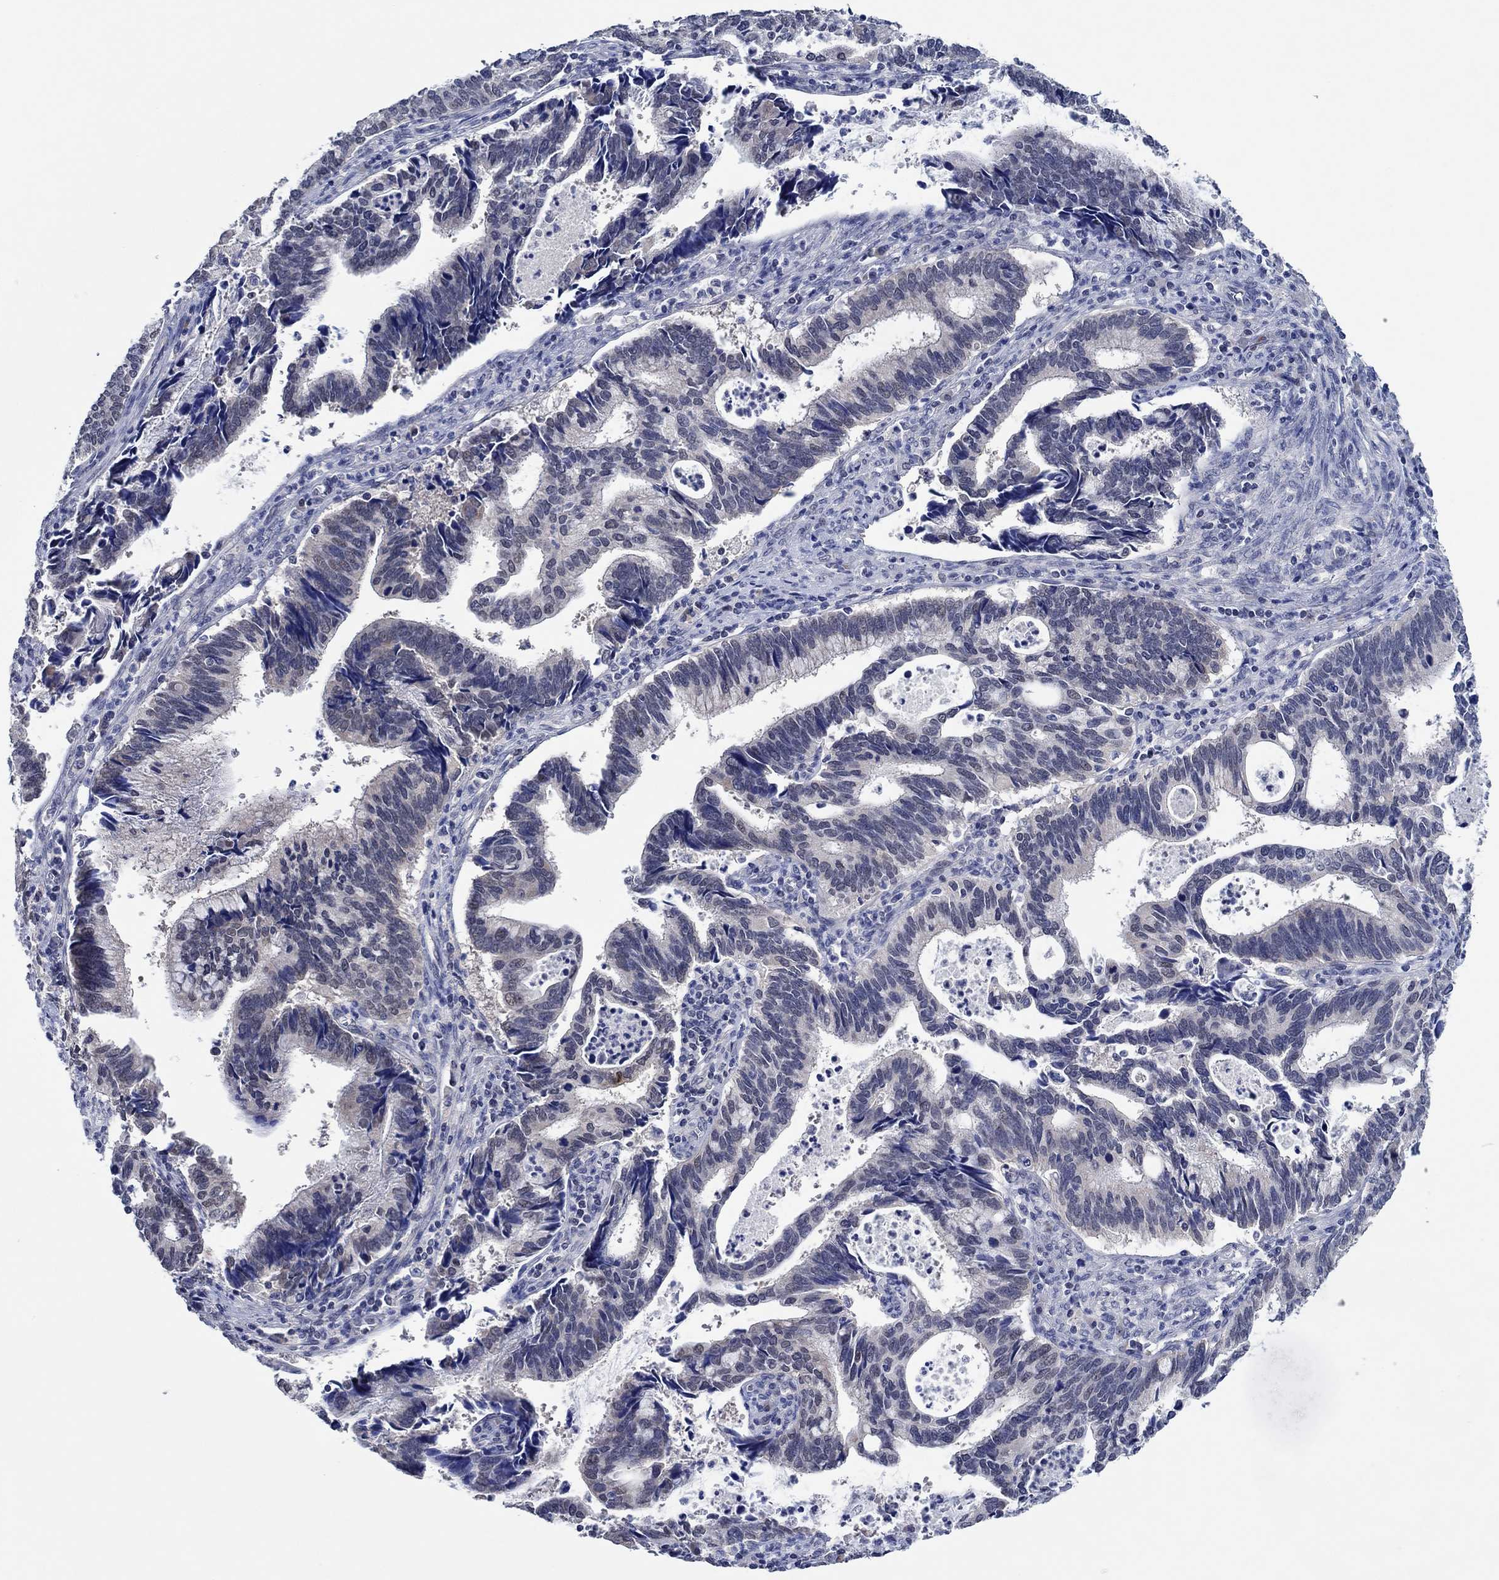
{"staining": {"intensity": "negative", "quantity": "none", "location": "none"}, "tissue": "cervical cancer", "cell_type": "Tumor cells", "image_type": "cancer", "snomed": [{"axis": "morphology", "description": "Adenocarcinoma, NOS"}, {"axis": "topography", "description": "Cervix"}], "caption": "DAB (3,3'-diaminobenzidine) immunohistochemical staining of adenocarcinoma (cervical) shows no significant expression in tumor cells. (DAB immunohistochemistry visualized using brightfield microscopy, high magnification).", "gene": "PRRT3", "patient": {"sex": "female", "age": 42}}